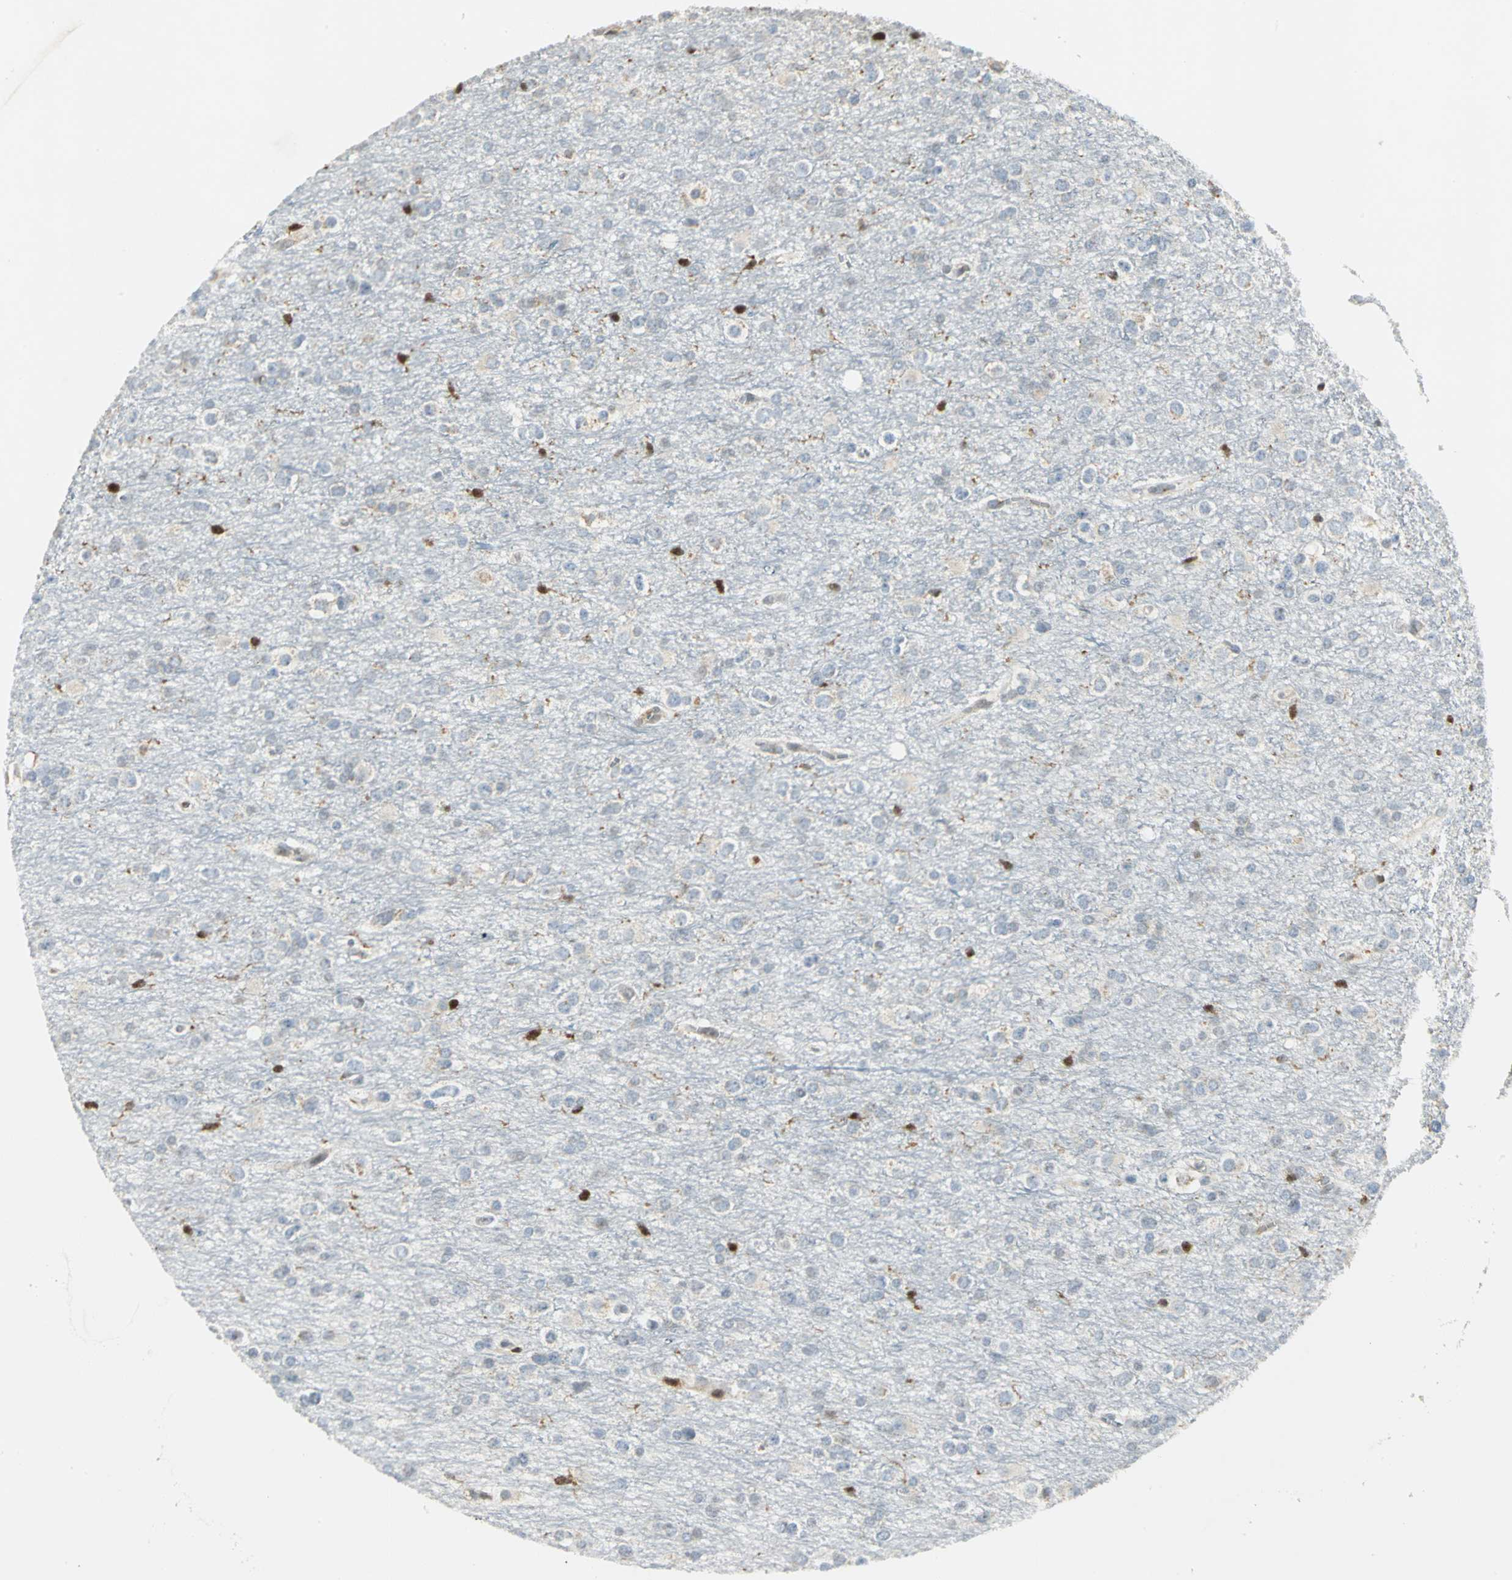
{"staining": {"intensity": "weak", "quantity": "<25%", "location": "cytoplasmic/membranous"}, "tissue": "glioma", "cell_type": "Tumor cells", "image_type": "cancer", "snomed": [{"axis": "morphology", "description": "Glioma, malignant, Low grade"}, {"axis": "topography", "description": "Brain"}], "caption": "High power microscopy histopathology image of an immunohistochemistry image of malignant glioma (low-grade), revealing no significant staining in tumor cells.", "gene": "USP40", "patient": {"sex": "male", "age": 42}}